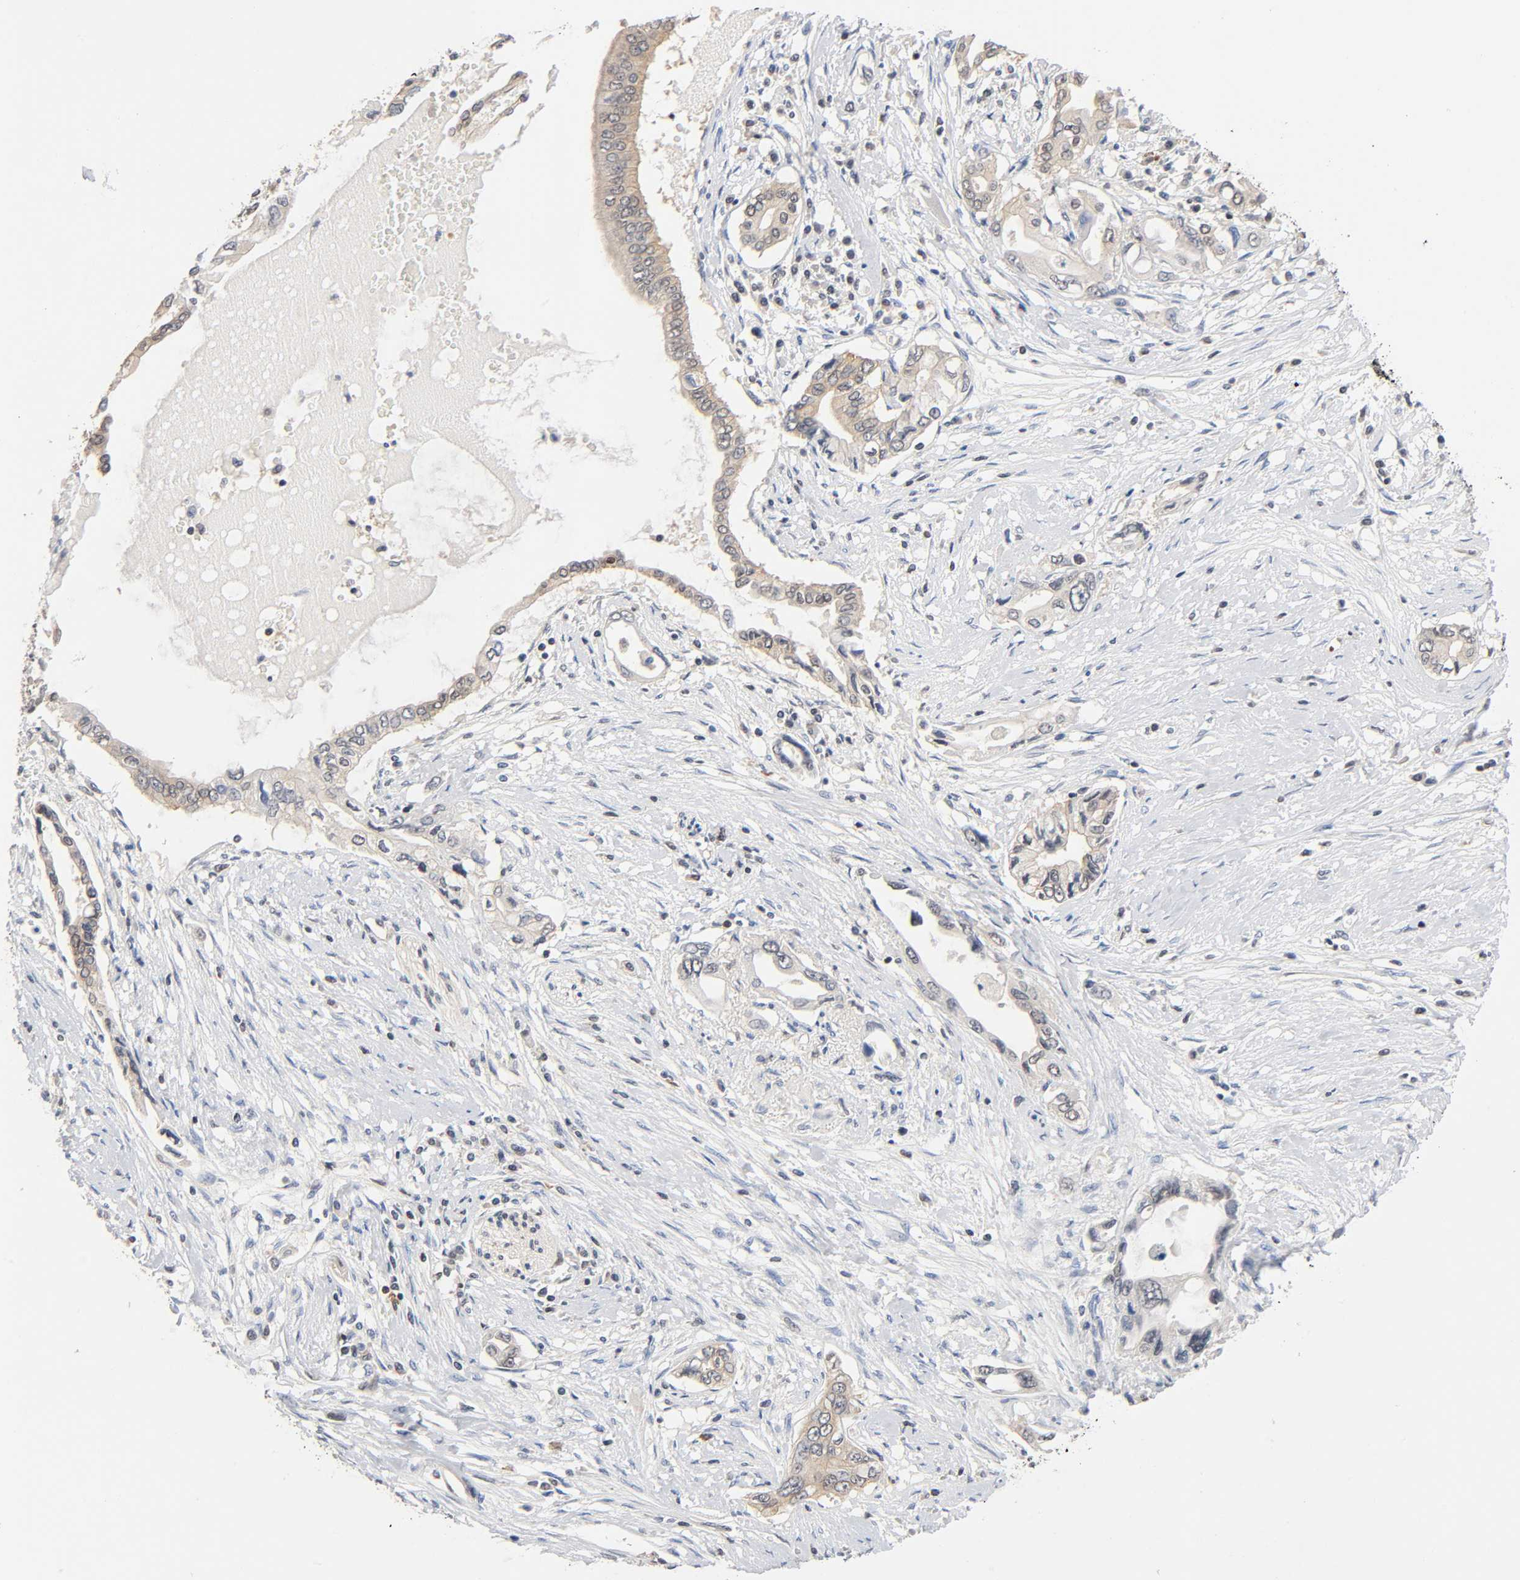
{"staining": {"intensity": "weak", "quantity": "25%-75%", "location": "cytoplasmic/membranous"}, "tissue": "pancreatic cancer", "cell_type": "Tumor cells", "image_type": "cancer", "snomed": [{"axis": "morphology", "description": "Adenocarcinoma, NOS"}, {"axis": "topography", "description": "Pancreas"}], "caption": "Protein expression analysis of adenocarcinoma (pancreatic) demonstrates weak cytoplasmic/membranous positivity in approximately 25%-75% of tumor cells.", "gene": "PRKAB1", "patient": {"sex": "female", "age": 57}}